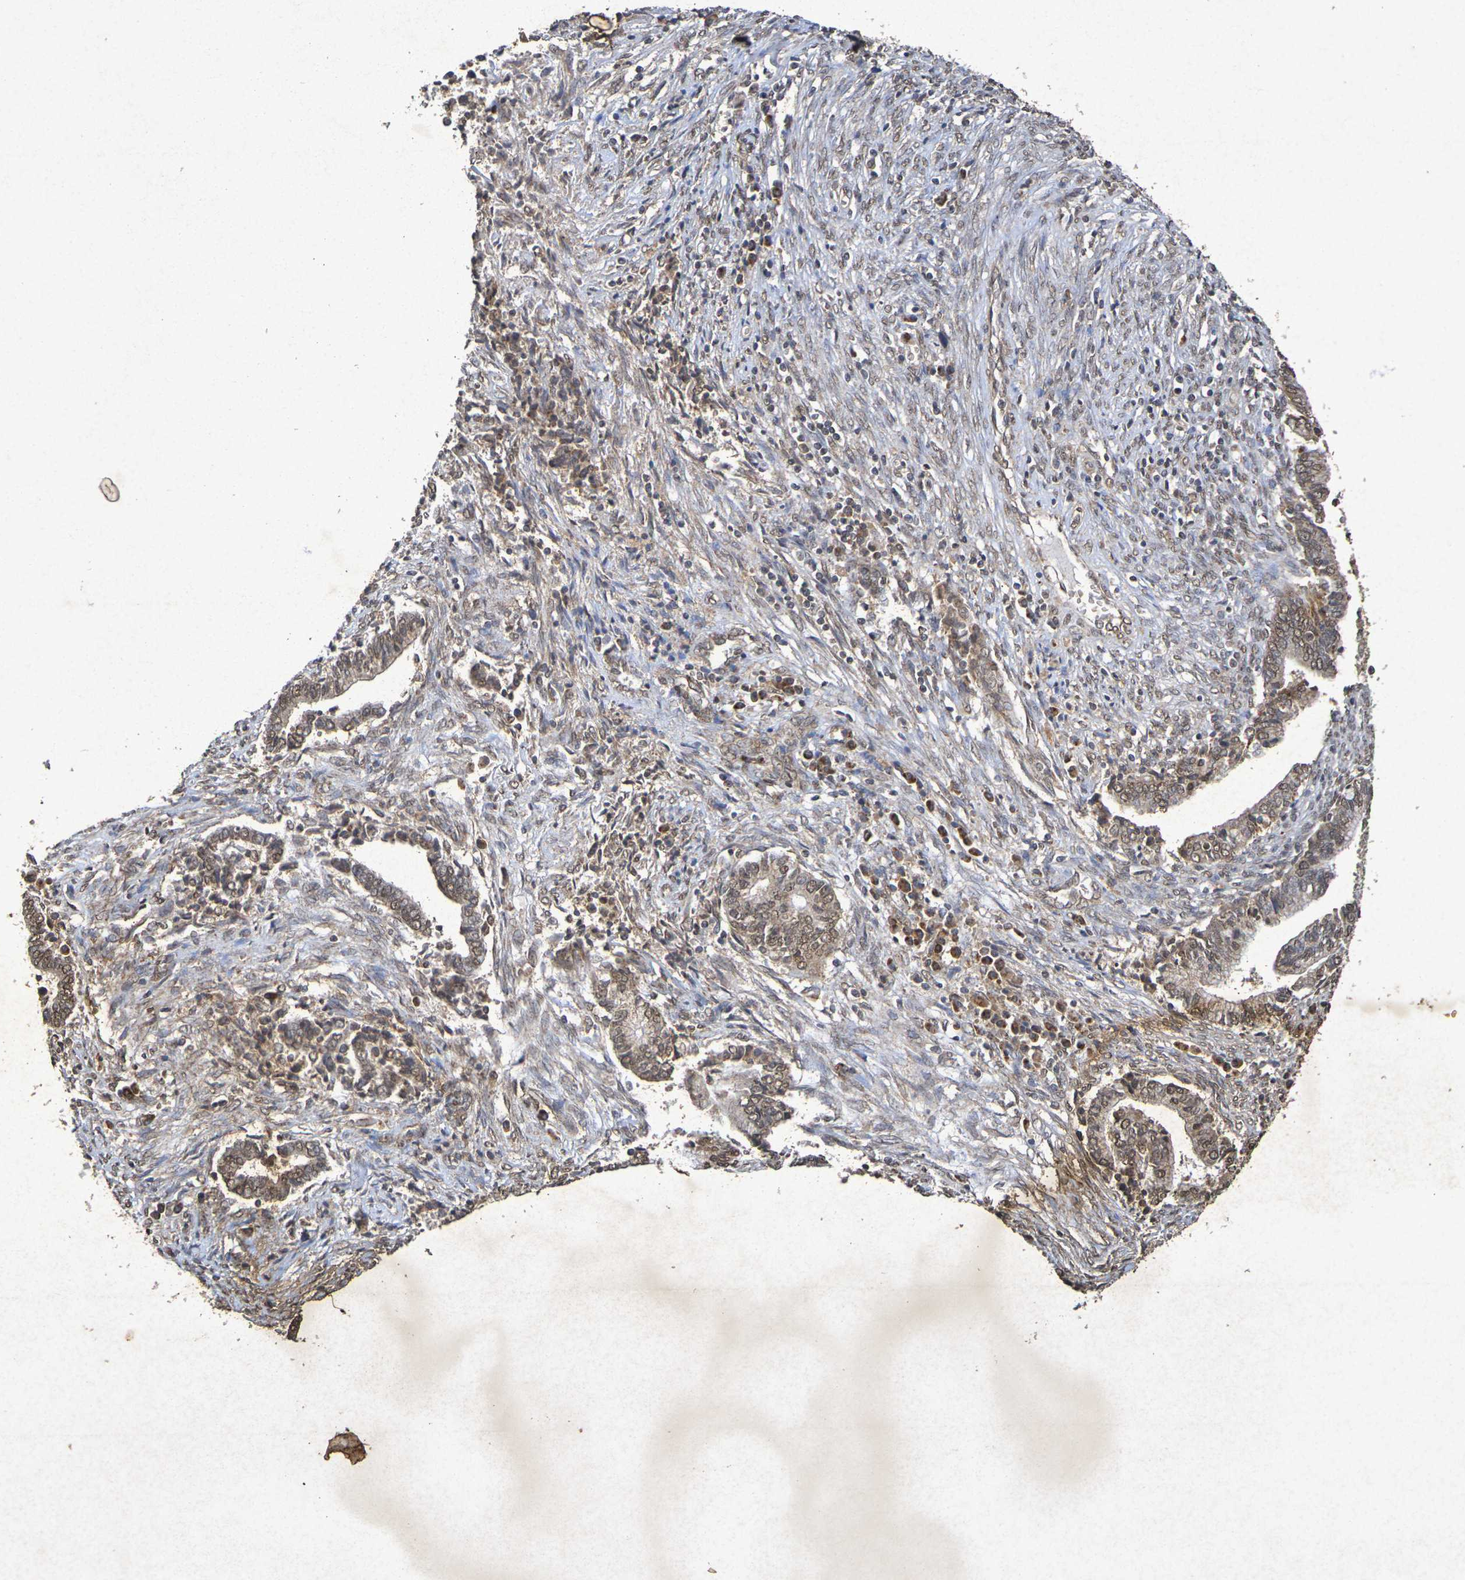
{"staining": {"intensity": "moderate", "quantity": ">75%", "location": "cytoplasmic/membranous,nuclear"}, "tissue": "cervical cancer", "cell_type": "Tumor cells", "image_type": "cancer", "snomed": [{"axis": "morphology", "description": "Adenocarcinoma, NOS"}, {"axis": "topography", "description": "Cervix"}], "caption": "DAB immunohistochemical staining of cervical cancer exhibits moderate cytoplasmic/membranous and nuclear protein positivity in about >75% of tumor cells. (Stains: DAB in brown, nuclei in blue, Microscopy: brightfield microscopy at high magnification).", "gene": "GUCY1A2", "patient": {"sex": "female", "age": 44}}